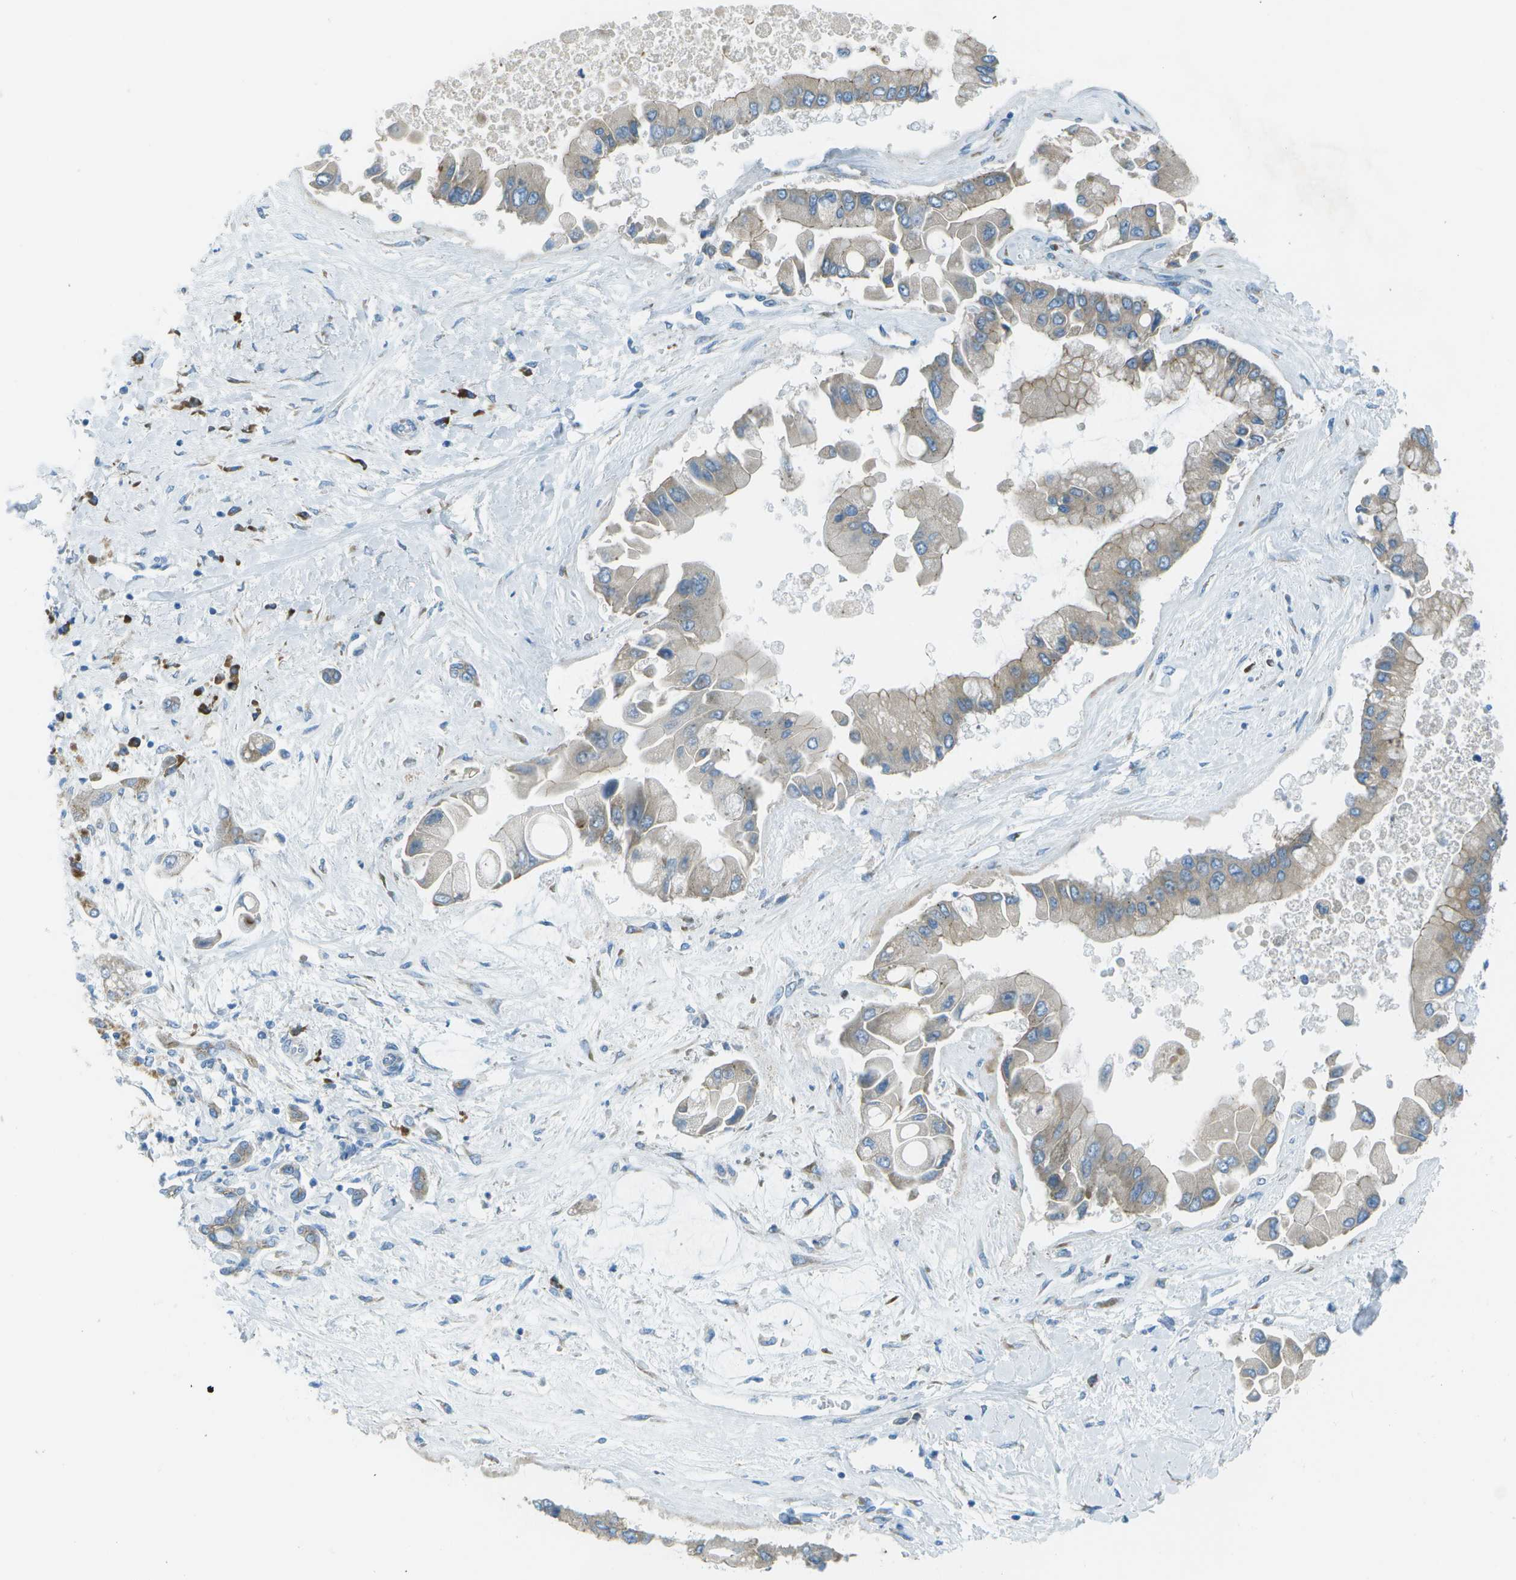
{"staining": {"intensity": "weak", "quantity": "25%-75%", "location": "cytoplasmic/membranous"}, "tissue": "liver cancer", "cell_type": "Tumor cells", "image_type": "cancer", "snomed": [{"axis": "morphology", "description": "Cholangiocarcinoma"}, {"axis": "topography", "description": "Liver"}], "caption": "Protein staining of cholangiocarcinoma (liver) tissue reveals weak cytoplasmic/membranous staining in about 25%-75% of tumor cells.", "gene": "KCTD3", "patient": {"sex": "male", "age": 50}}